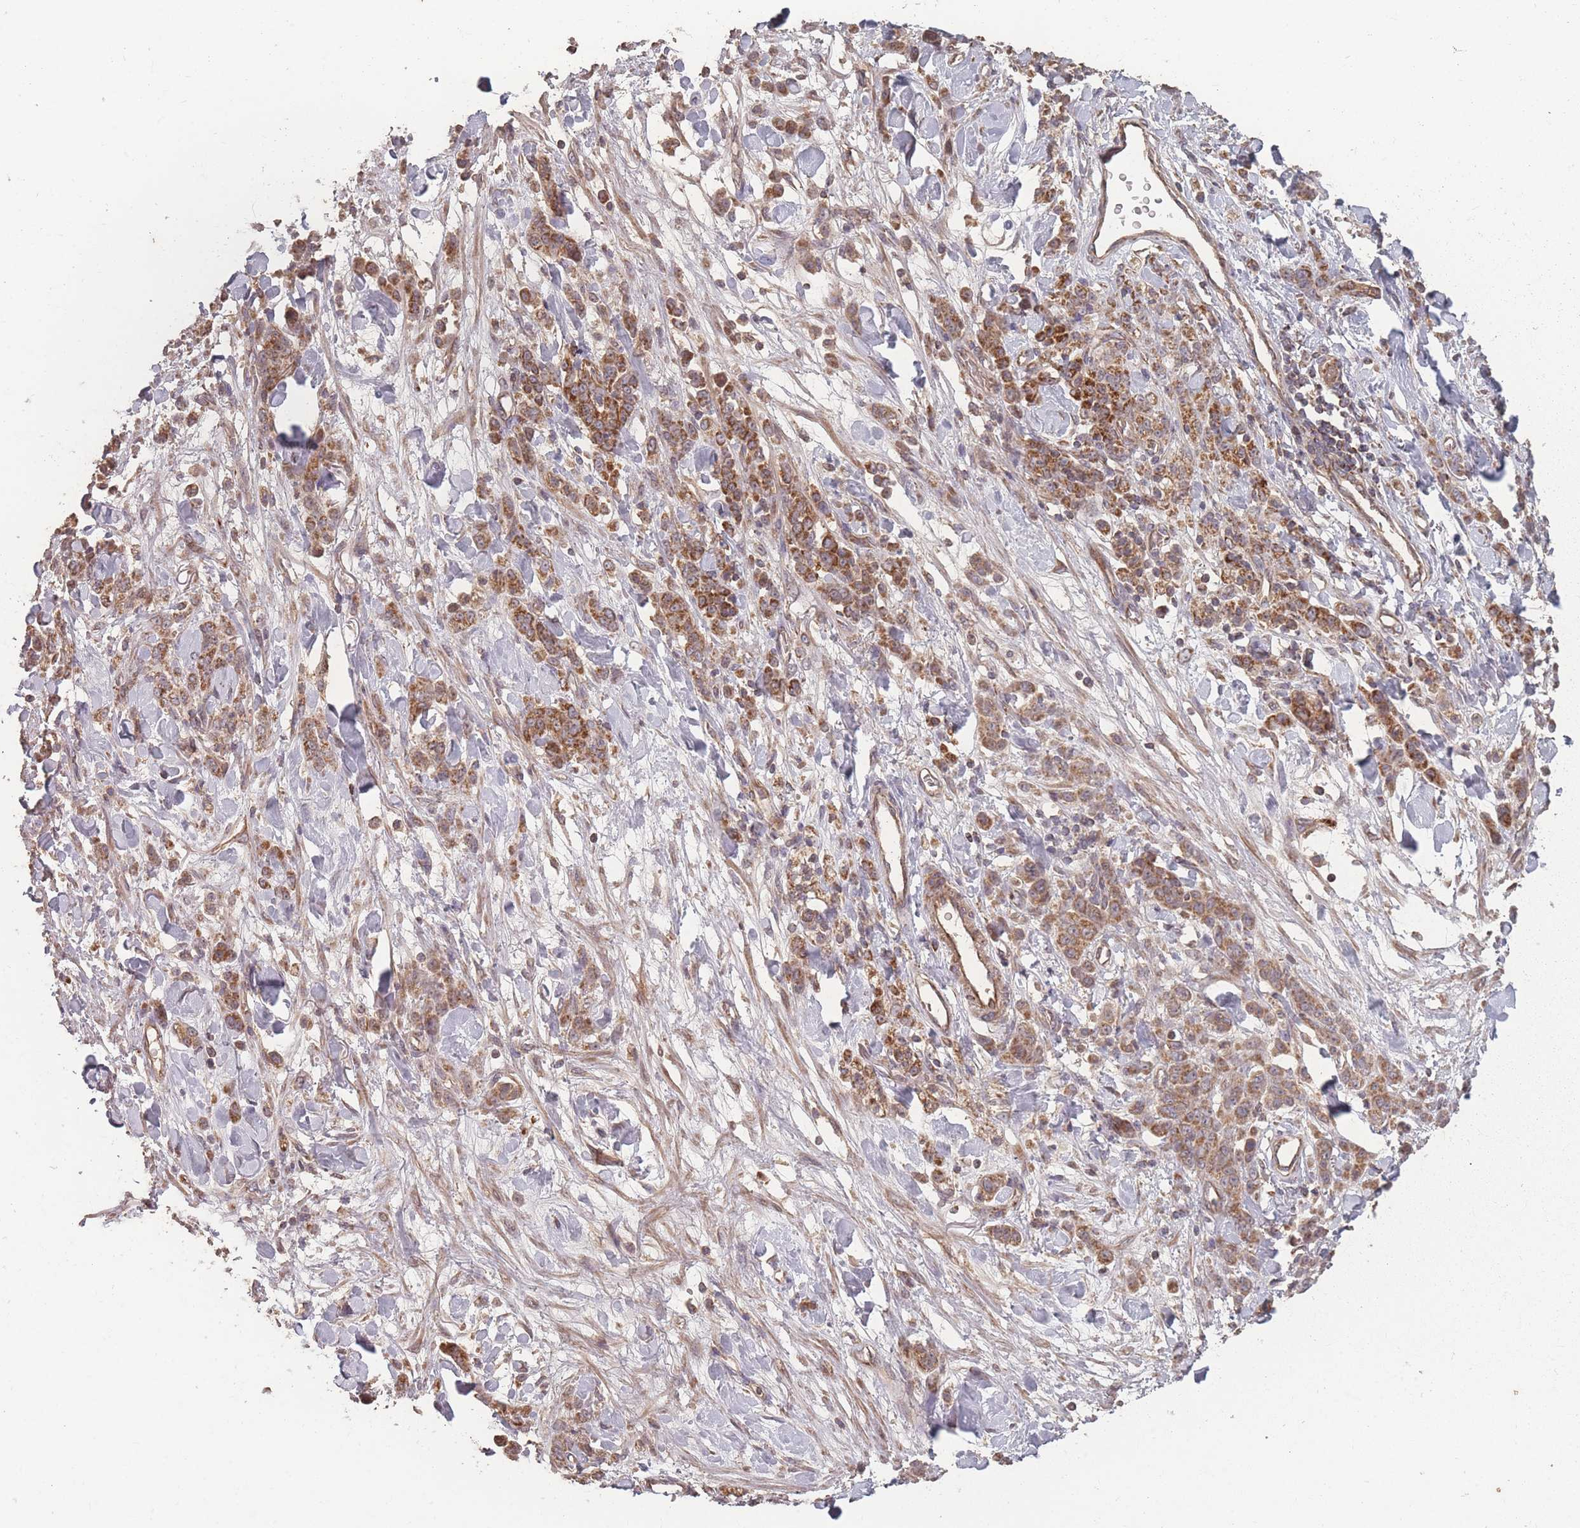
{"staining": {"intensity": "moderate", "quantity": ">75%", "location": "cytoplasmic/membranous"}, "tissue": "stomach cancer", "cell_type": "Tumor cells", "image_type": "cancer", "snomed": [{"axis": "morphology", "description": "Normal tissue, NOS"}, {"axis": "morphology", "description": "Adenocarcinoma, NOS"}, {"axis": "topography", "description": "Stomach"}], "caption": "DAB (3,3'-diaminobenzidine) immunohistochemical staining of human stomach cancer (adenocarcinoma) shows moderate cytoplasmic/membranous protein staining in approximately >75% of tumor cells. The staining is performed using DAB brown chromogen to label protein expression. The nuclei are counter-stained blue using hematoxylin.", "gene": "LYRM7", "patient": {"sex": "male", "age": 82}}